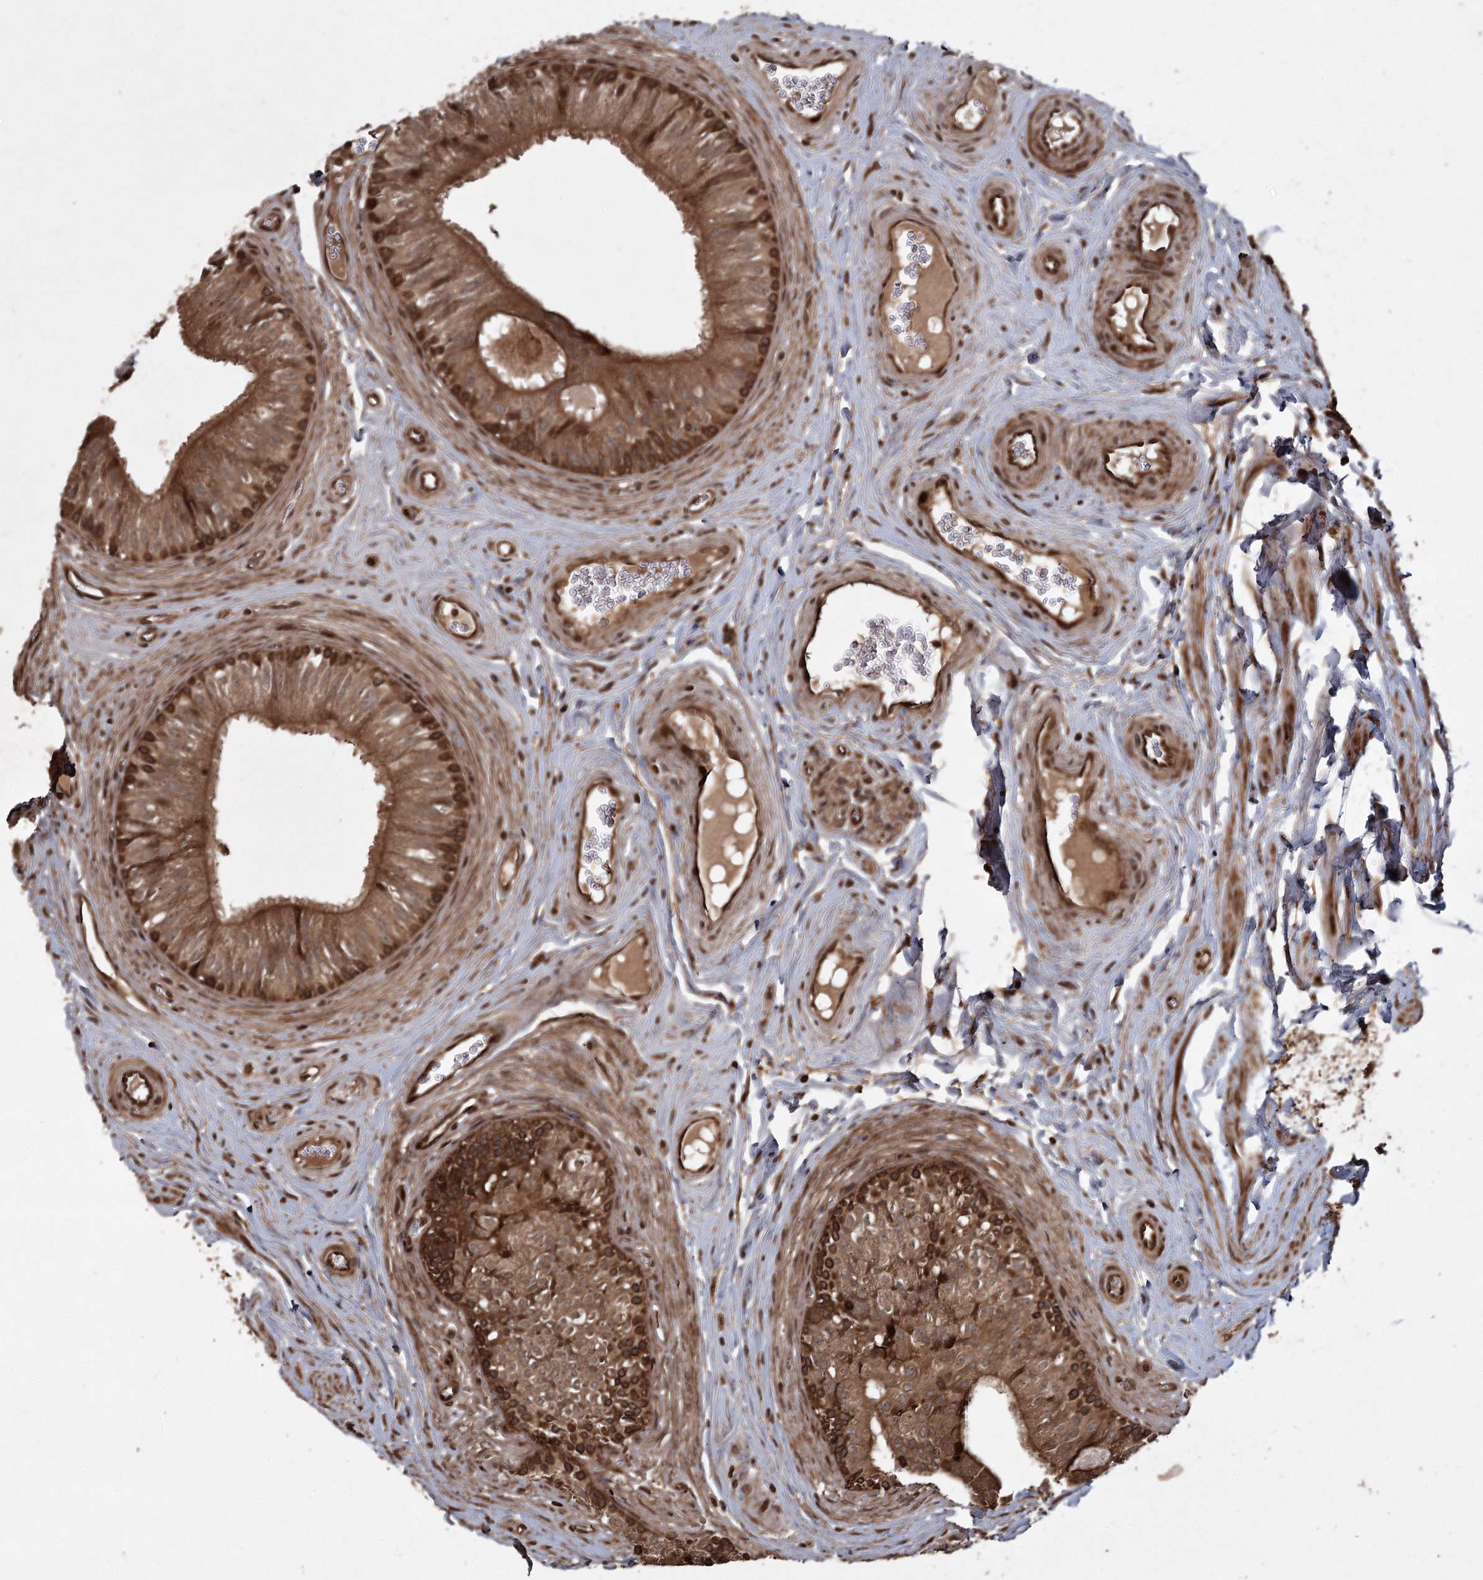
{"staining": {"intensity": "strong", "quantity": ">75%", "location": "cytoplasmic/membranous"}, "tissue": "epididymis", "cell_type": "Glandular cells", "image_type": "normal", "snomed": [{"axis": "morphology", "description": "Normal tissue, NOS"}, {"axis": "topography", "description": "Epididymis"}], "caption": "Glandular cells reveal strong cytoplasmic/membranous staining in about >75% of cells in unremarkable epididymis.", "gene": "RPAP3", "patient": {"sex": "male", "age": 46}}